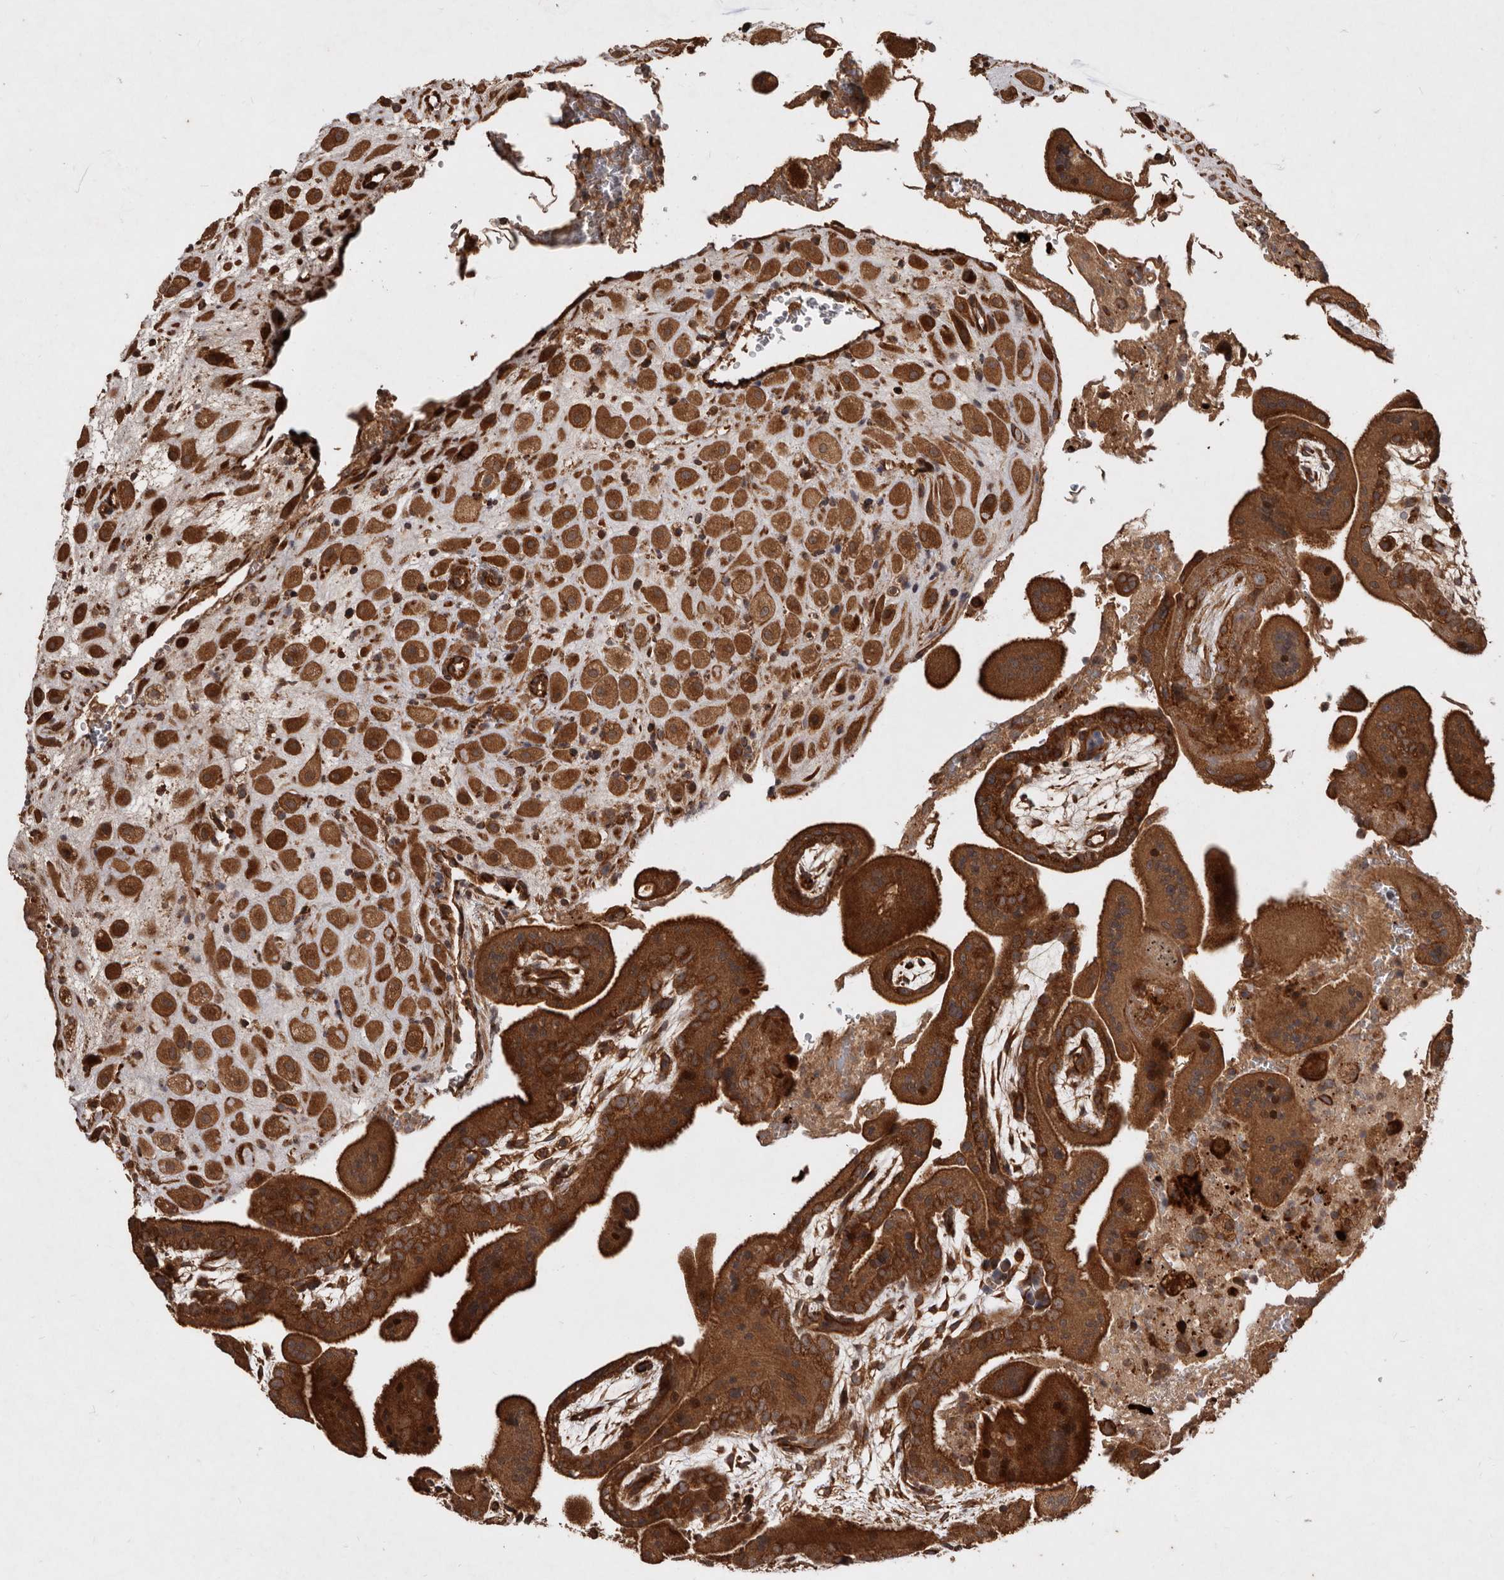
{"staining": {"intensity": "strong", "quantity": ">75%", "location": "cytoplasmic/membranous"}, "tissue": "placenta", "cell_type": "Decidual cells", "image_type": "normal", "snomed": [{"axis": "morphology", "description": "Normal tissue, NOS"}, {"axis": "topography", "description": "Placenta"}], "caption": "A high-resolution photomicrograph shows immunohistochemistry (IHC) staining of unremarkable placenta, which displays strong cytoplasmic/membranous staining in about >75% of decidual cells.", "gene": "STK36", "patient": {"sex": "female", "age": 35}}